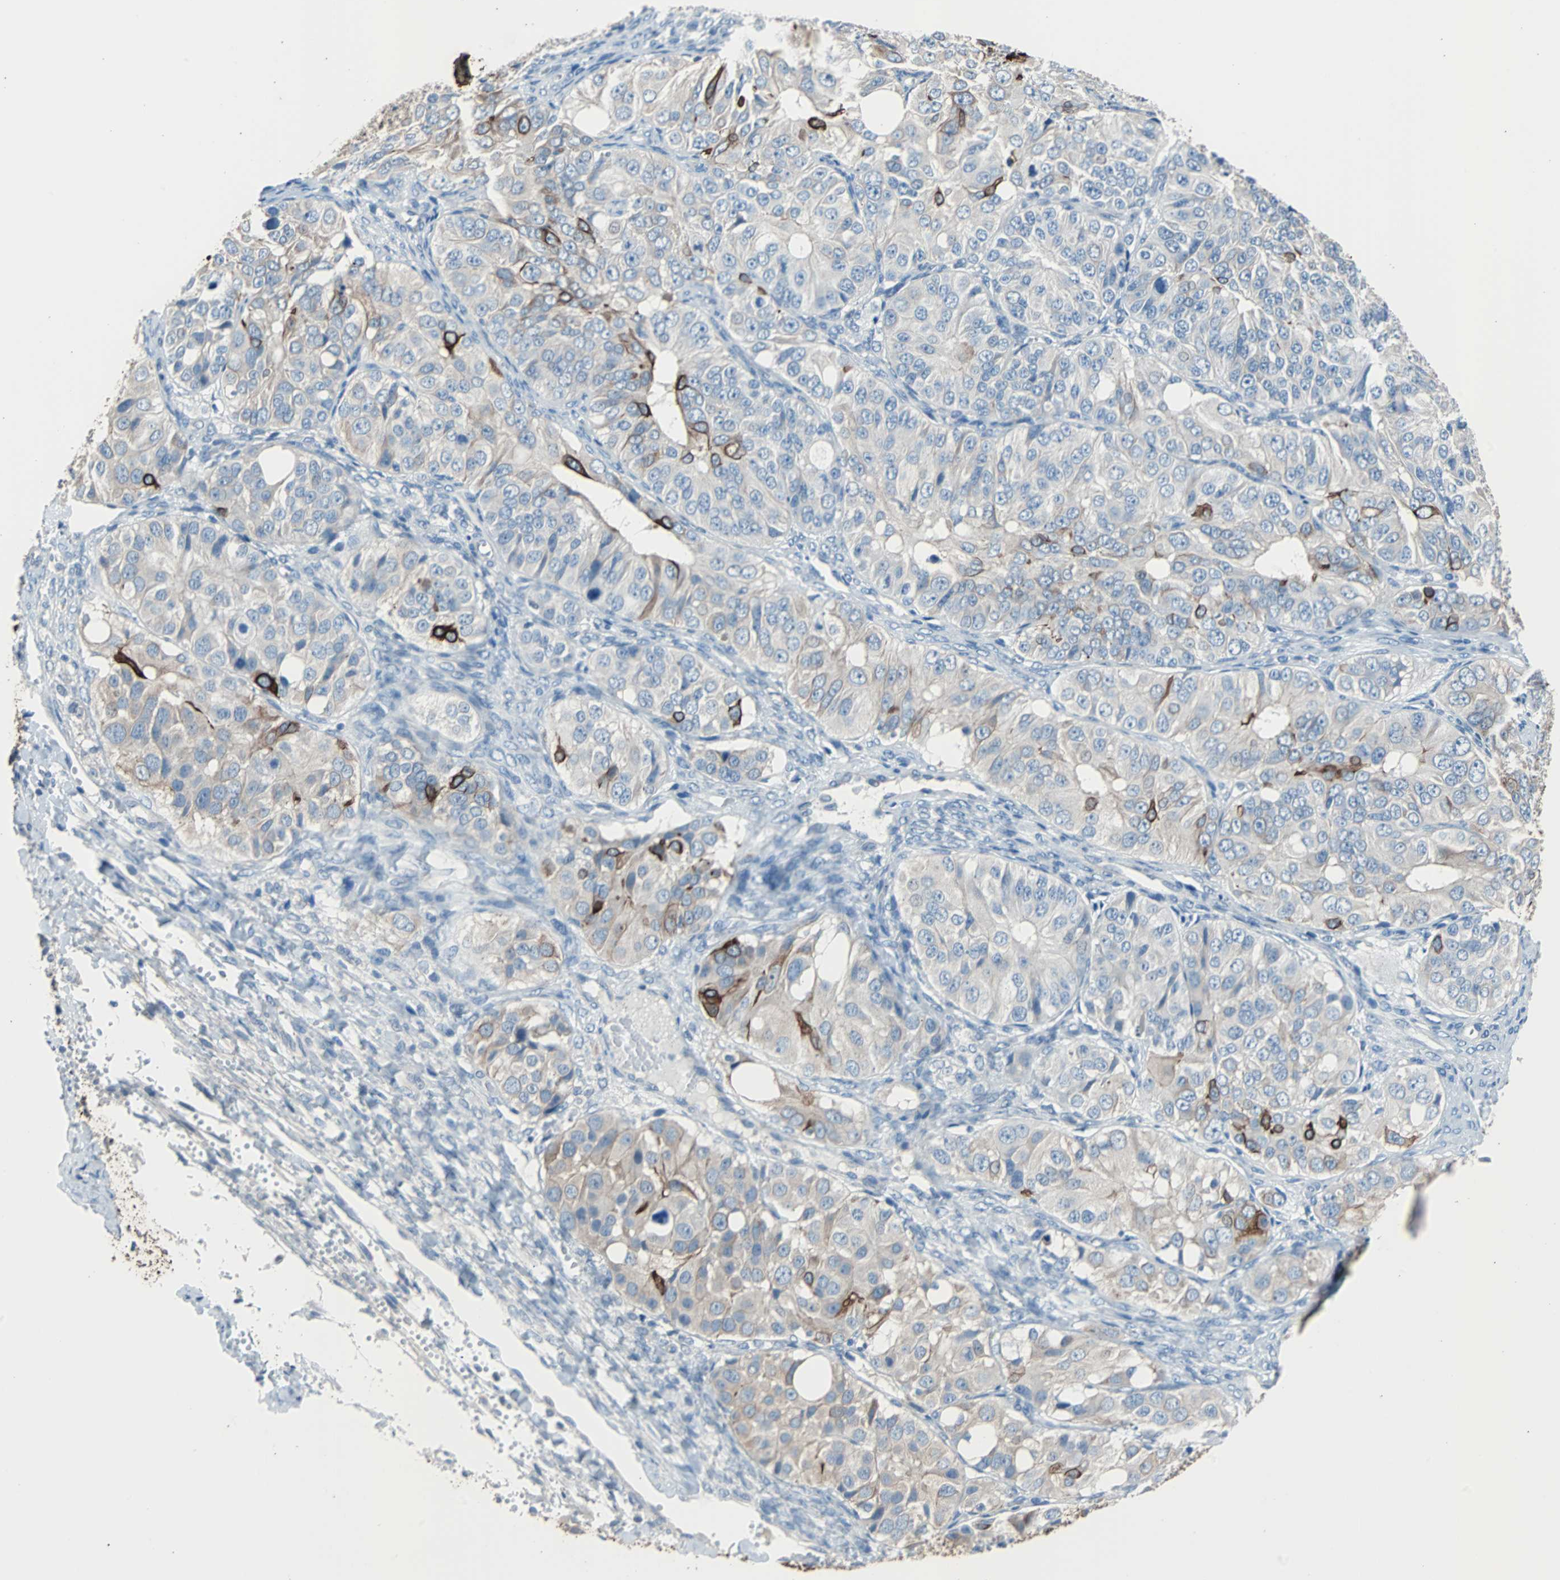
{"staining": {"intensity": "weak", "quantity": ">75%", "location": "cytoplasmic/membranous"}, "tissue": "ovarian cancer", "cell_type": "Tumor cells", "image_type": "cancer", "snomed": [{"axis": "morphology", "description": "Carcinoma, endometroid"}, {"axis": "topography", "description": "Ovary"}], "caption": "IHC of human ovarian cancer displays low levels of weak cytoplasmic/membranous positivity in about >75% of tumor cells.", "gene": "KRT7", "patient": {"sex": "female", "age": 51}}